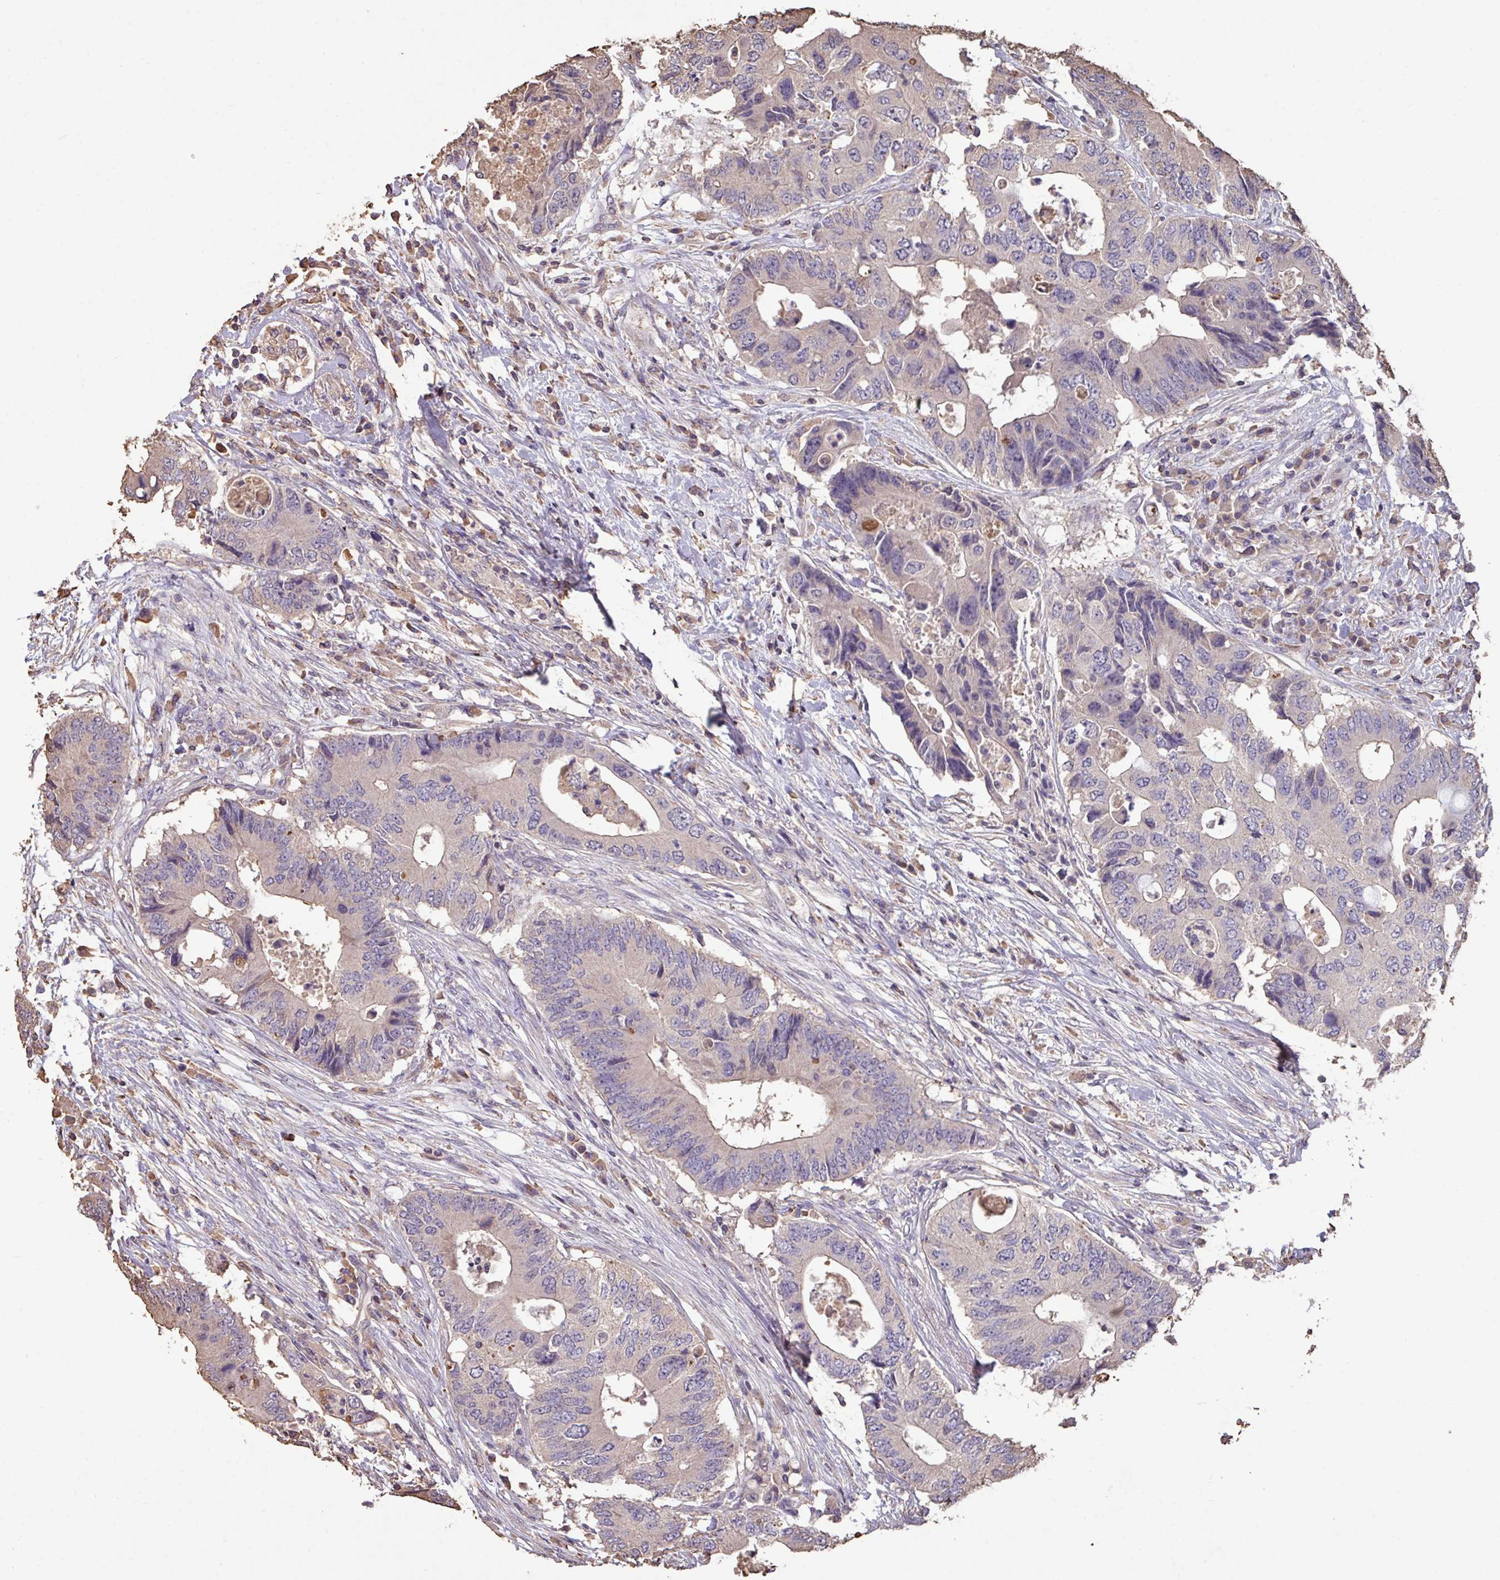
{"staining": {"intensity": "weak", "quantity": "<25%", "location": "cytoplasmic/membranous"}, "tissue": "colorectal cancer", "cell_type": "Tumor cells", "image_type": "cancer", "snomed": [{"axis": "morphology", "description": "Adenocarcinoma, NOS"}, {"axis": "topography", "description": "Colon"}], "caption": "An image of human colorectal cancer is negative for staining in tumor cells.", "gene": "CAMK2B", "patient": {"sex": "male", "age": 71}}